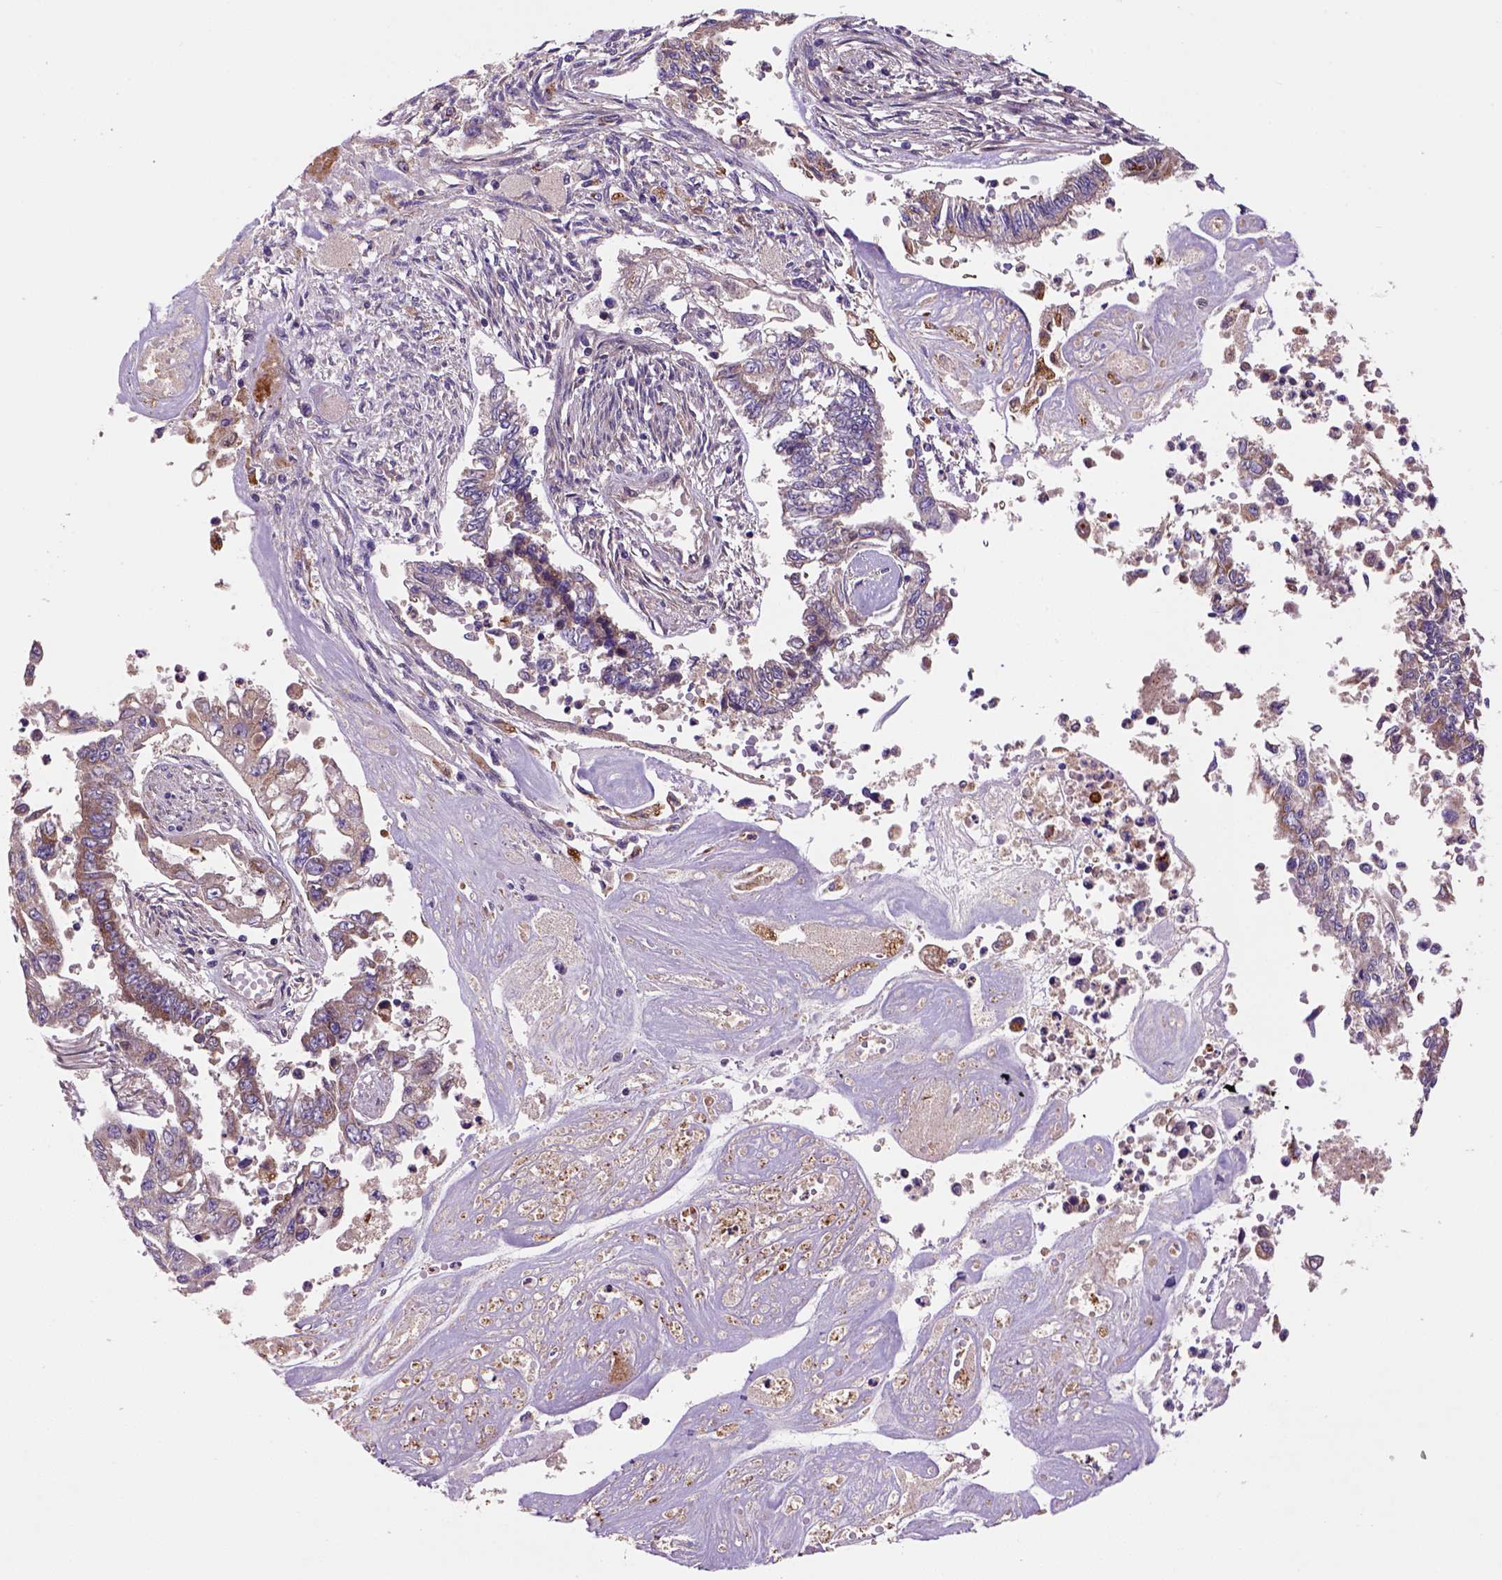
{"staining": {"intensity": "moderate", "quantity": "<25%", "location": "cytoplasmic/membranous"}, "tissue": "endometrial cancer", "cell_type": "Tumor cells", "image_type": "cancer", "snomed": [{"axis": "morphology", "description": "Adenocarcinoma, NOS"}, {"axis": "topography", "description": "Uterus"}], "caption": "Tumor cells demonstrate moderate cytoplasmic/membranous expression in approximately <25% of cells in endometrial adenocarcinoma.", "gene": "WARS2", "patient": {"sex": "female", "age": 59}}